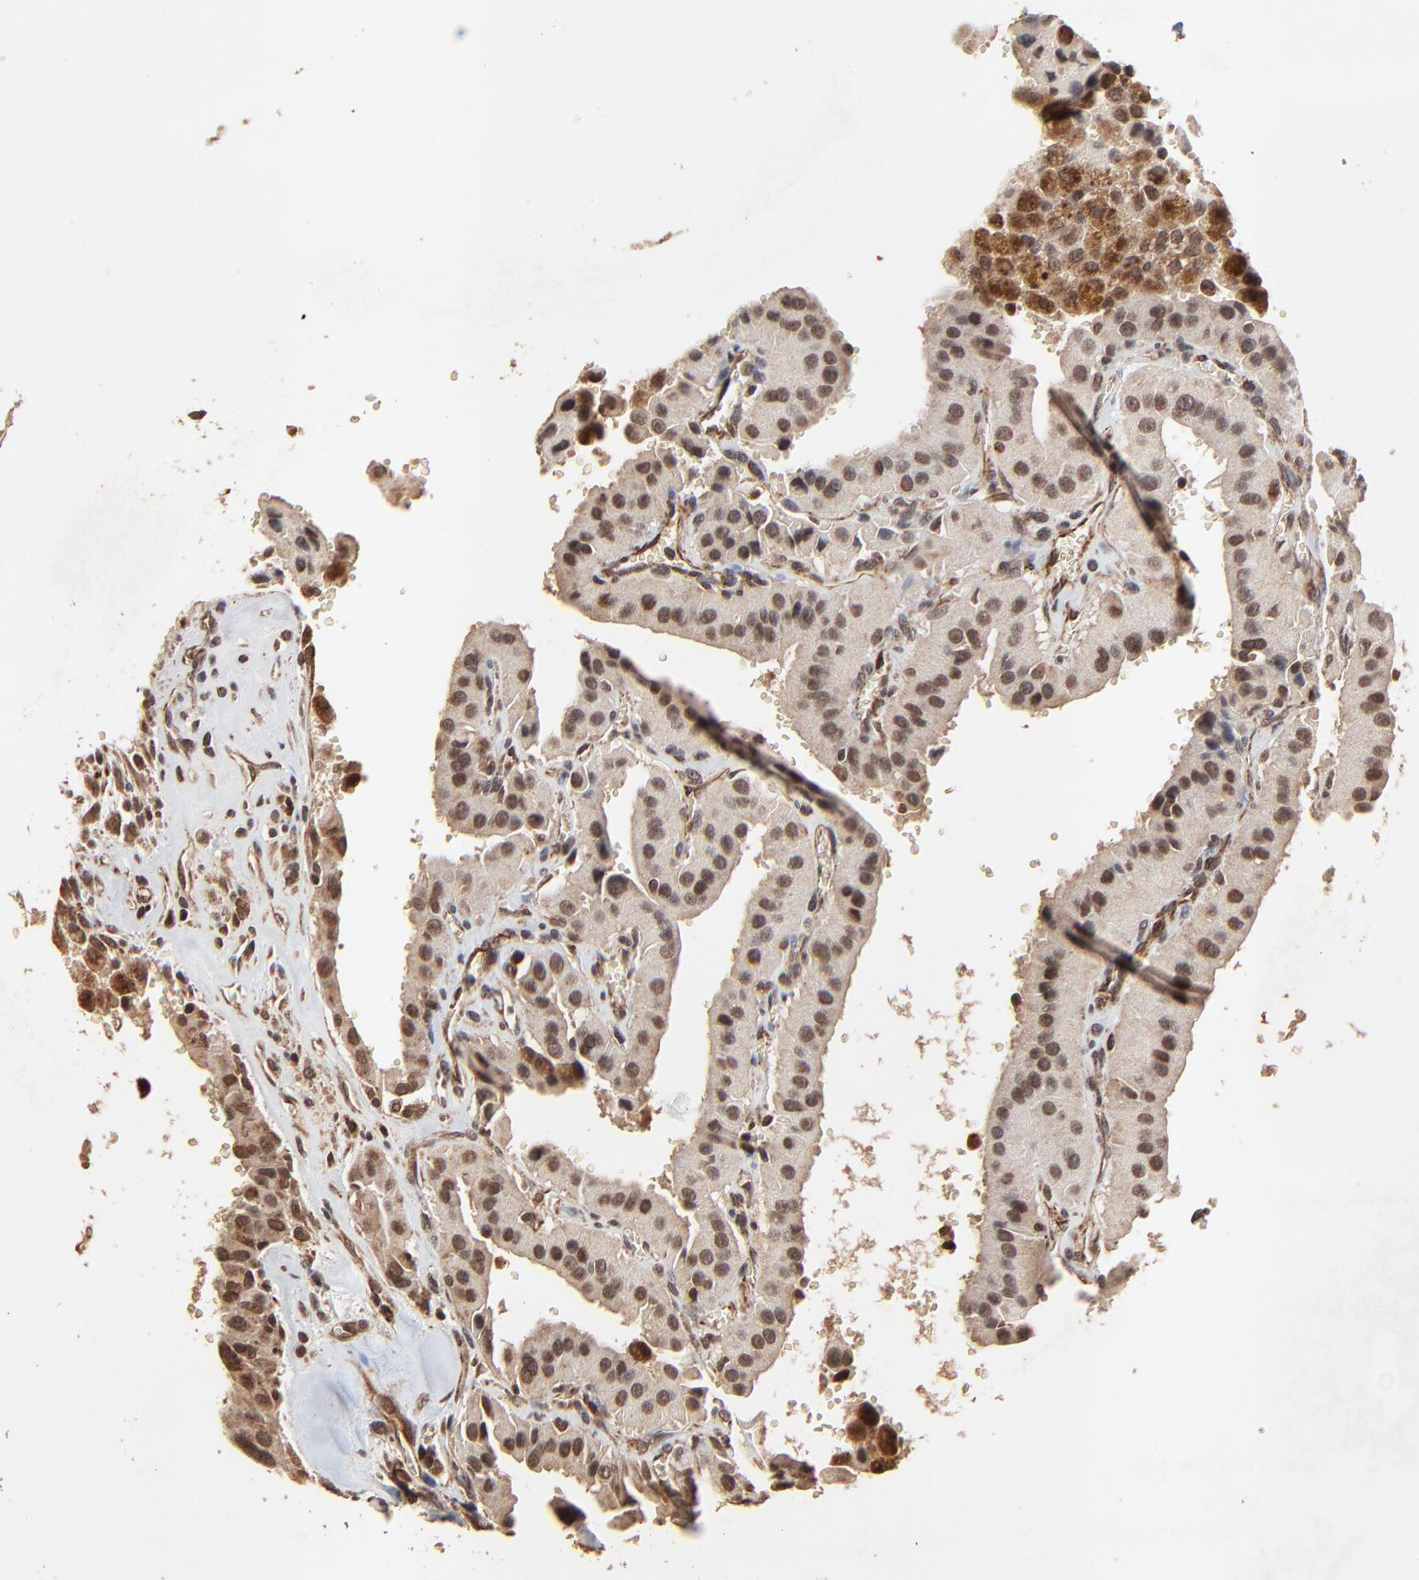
{"staining": {"intensity": "moderate", "quantity": ">75%", "location": "cytoplasmic/membranous,nuclear"}, "tissue": "thyroid cancer", "cell_type": "Tumor cells", "image_type": "cancer", "snomed": [{"axis": "morphology", "description": "Carcinoma, NOS"}, {"axis": "topography", "description": "Thyroid gland"}], "caption": "Thyroid cancer tissue reveals moderate cytoplasmic/membranous and nuclear positivity in about >75% of tumor cells, visualized by immunohistochemistry.", "gene": "FAM227A", "patient": {"sex": "male", "age": 76}}